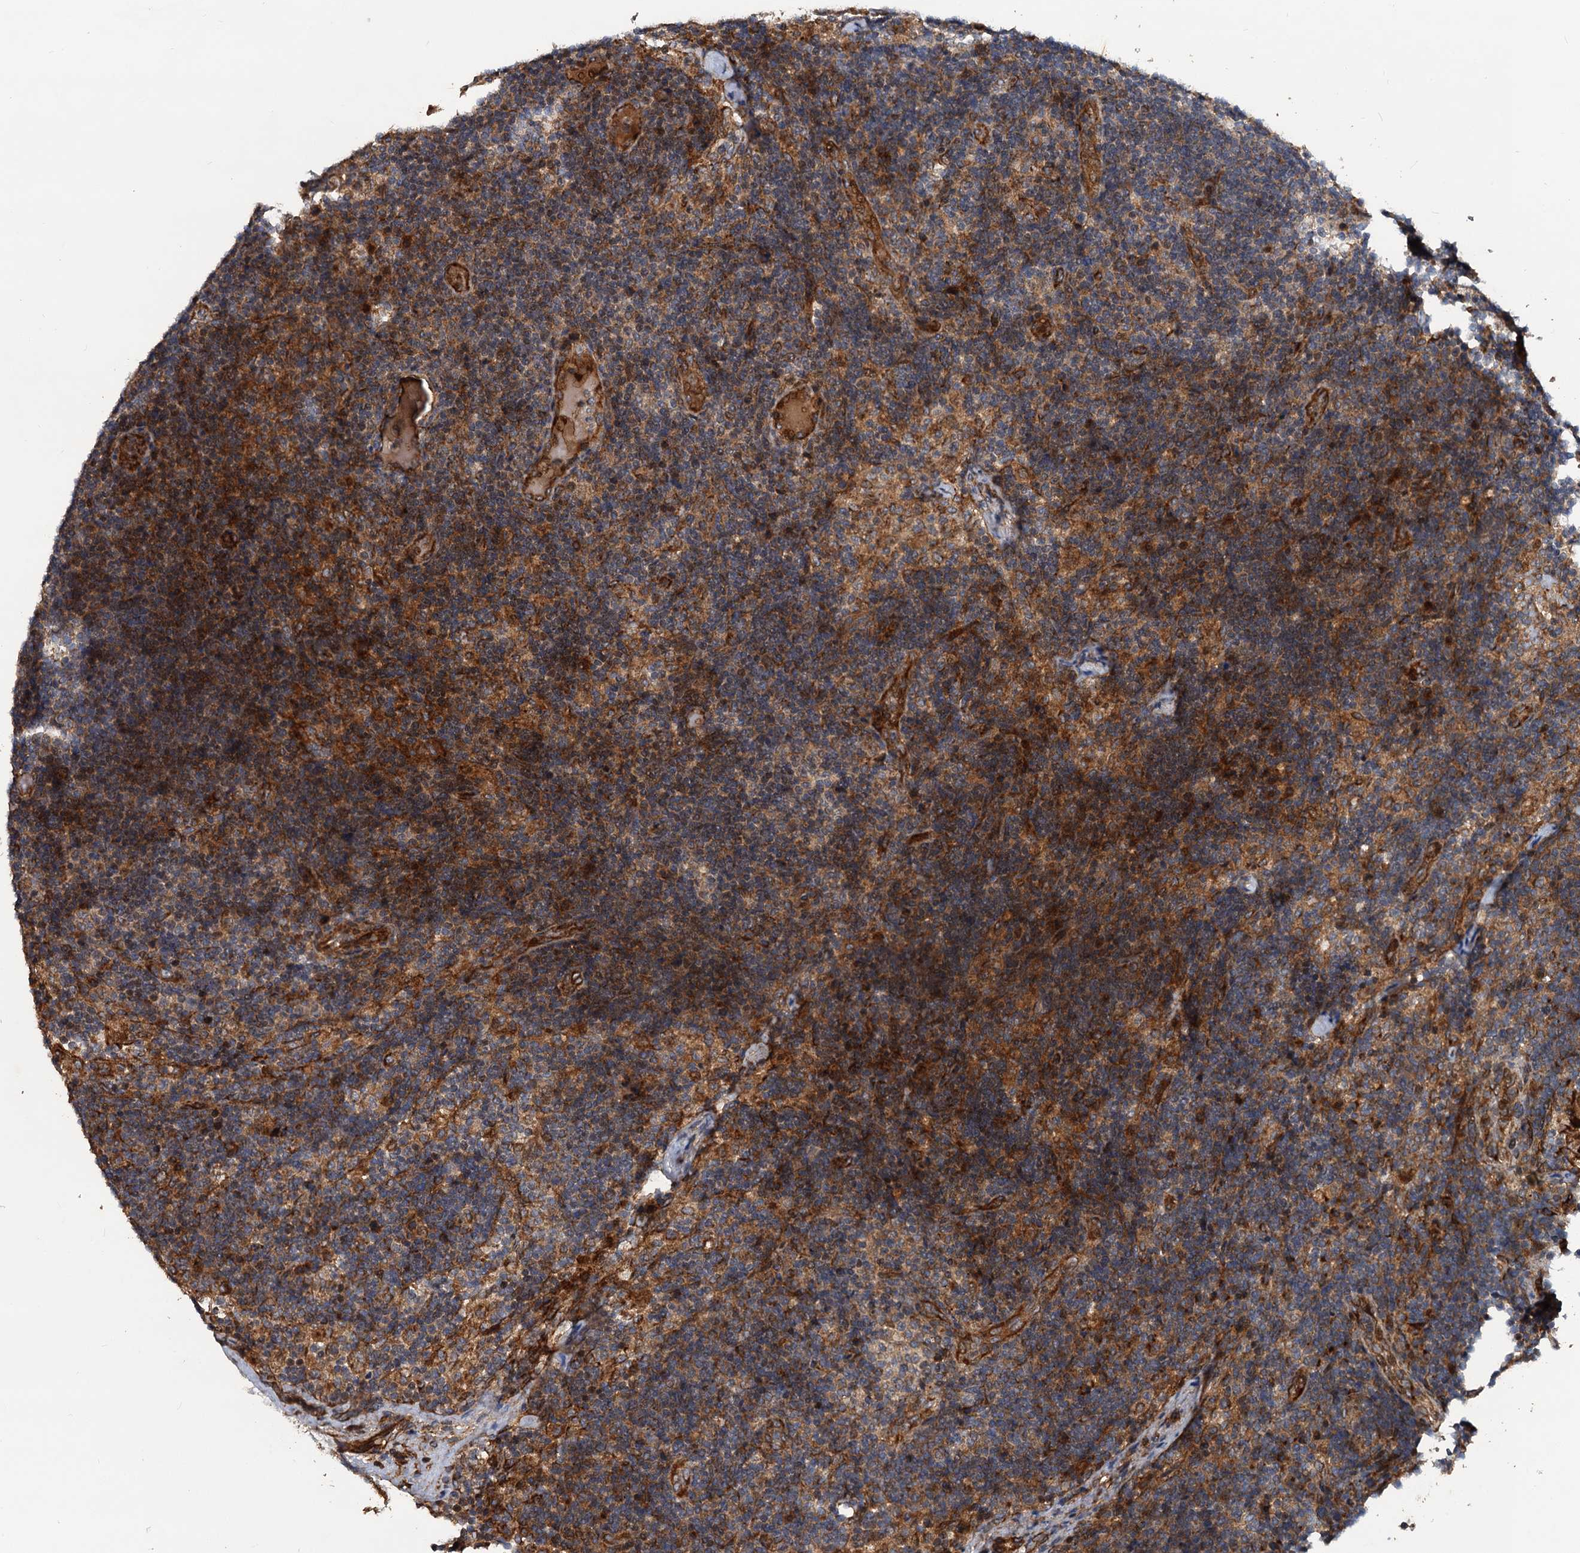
{"staining": {"intensity": "moderate", "quantity": "<25%", "location": "cytoplasmic/membranous"}, "tissue": "lymph node", "cell_type": "Germinal center cells", "image_type": "normal", "snomed": [{"axis": "morphology", "description": "Normal tissue, NOS"}, {"axis": "topography", "description": "Lymph node"}], "caption": "A brown stain highlights moderate cytoplasmic/membranous positivity of a protein in germinal center cells of unremarkable human lymph node.", "gene": "LRRK2", "patient": {"sex": "female", "age": 22}}